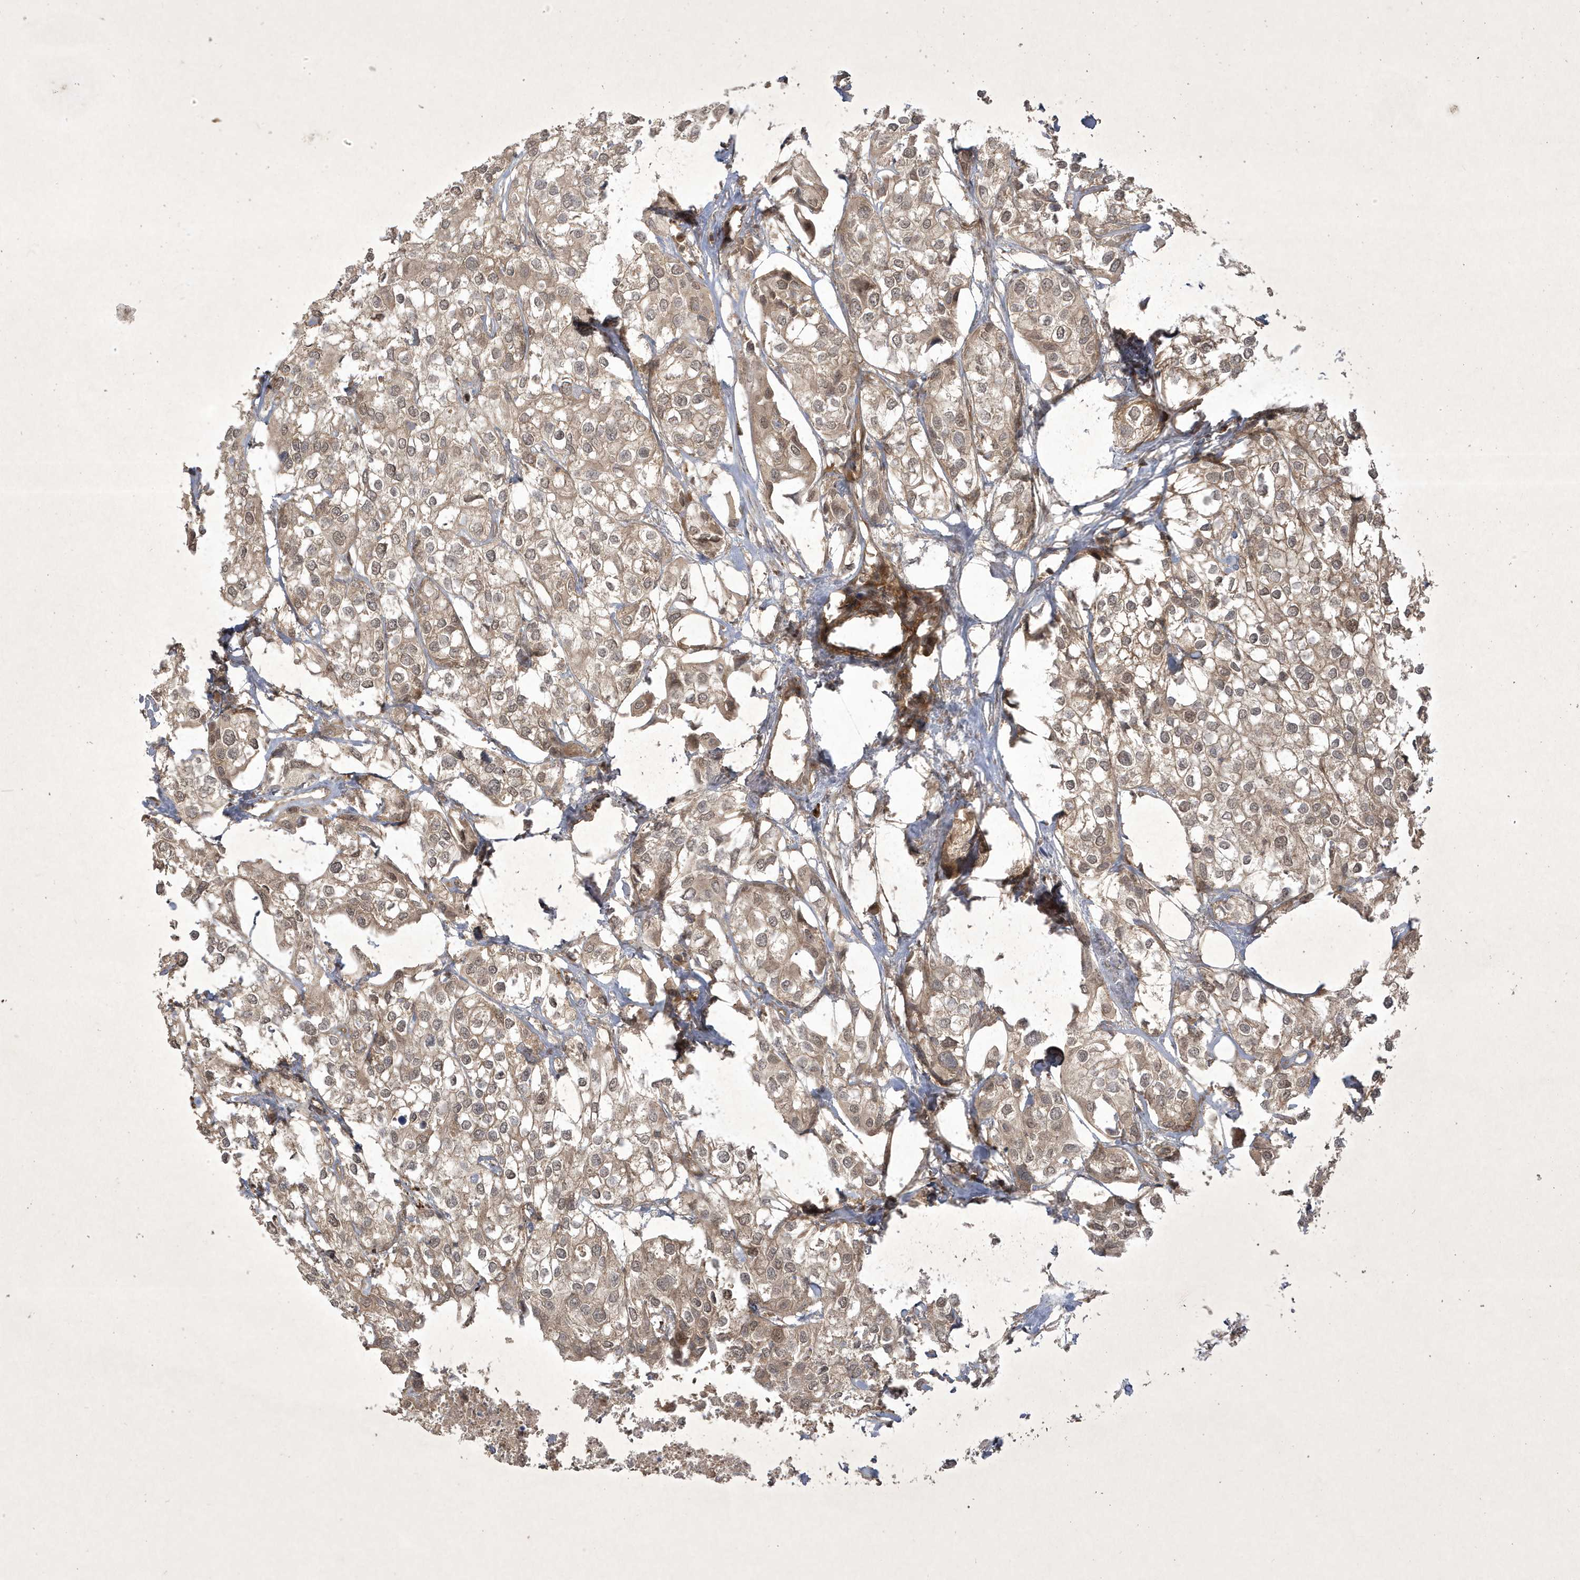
{"staining": {"intensity": "weak", "quantity": ">75%", "location": "cytoplasmic/membranous"}, "tissue": "urothelial cancer", "cell_type": "Tumor cells", "image_type": "cancer", "snomed": [{"axis": "morphology", "description": "Urothelial carcinoma, High grade"}, {"axis": "topography", "description": "Urinary bladder"}], "caption": "A histopathology image showing weak cytoplasmic/membranous staining in about >75% of tumor cells in urothelial cancer, as visualized by brown immunohistochemical staining.", "gene": "FAM83C", "patient": {"sex": "male", "age": 64}}